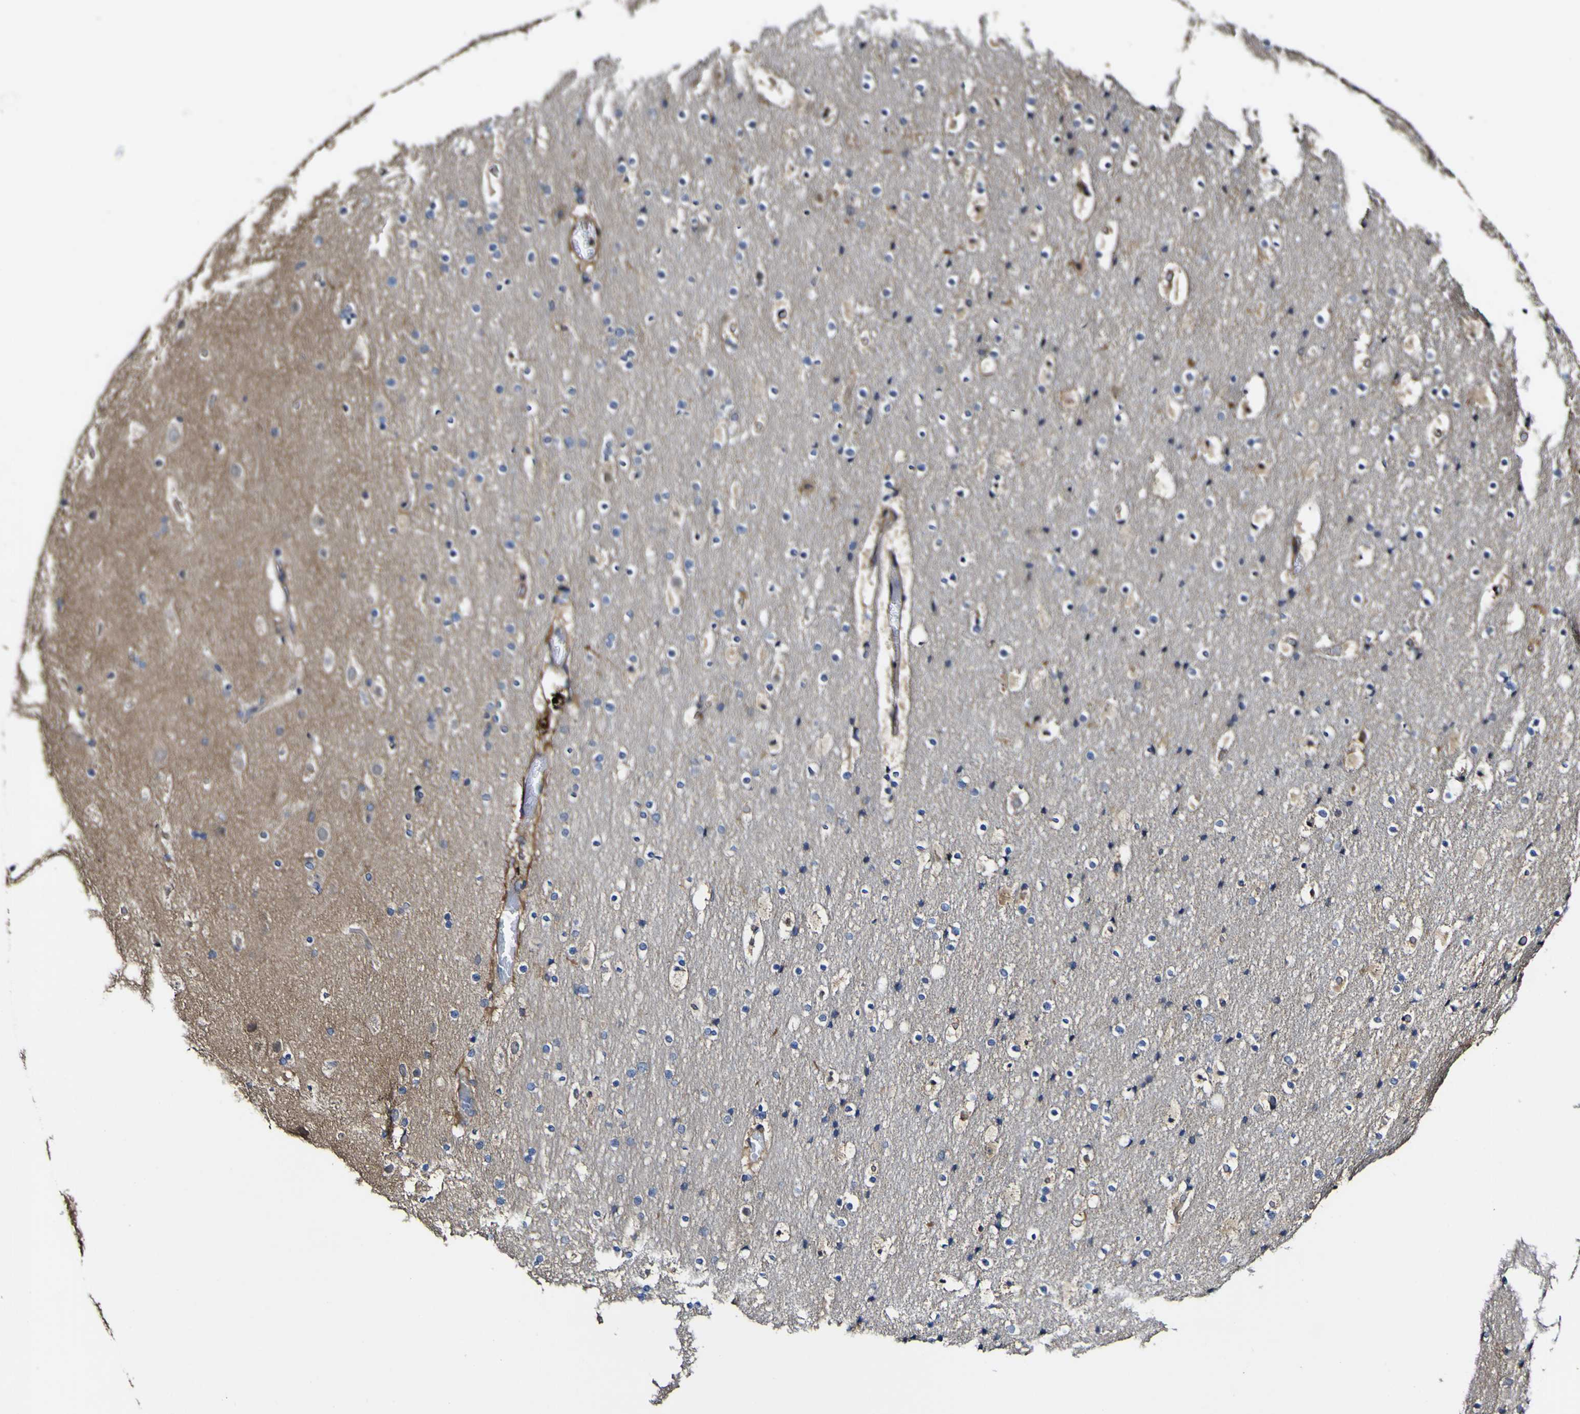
{"staining": {"intensity": "moderate", "quantity": ">75%", "location": "cytoplasmic/membranous"}, "tissue": "cerebral cortex", "cell_type": "Endothelial cells", "image_type": "normal", "snomed": [{"axis": "morphology", "description": "Normal tissue, NOS"}, {"axis": "topography", "description": "Cerebral cortex"}], "caption": "Cerebral cortex stained with a brown dye reveals moderate cytoplasmic/membranous positive staining in about >75% of endothelial cells.", "gene": "NAALADL2", "patient": {"sex": "male", "age": 57}}